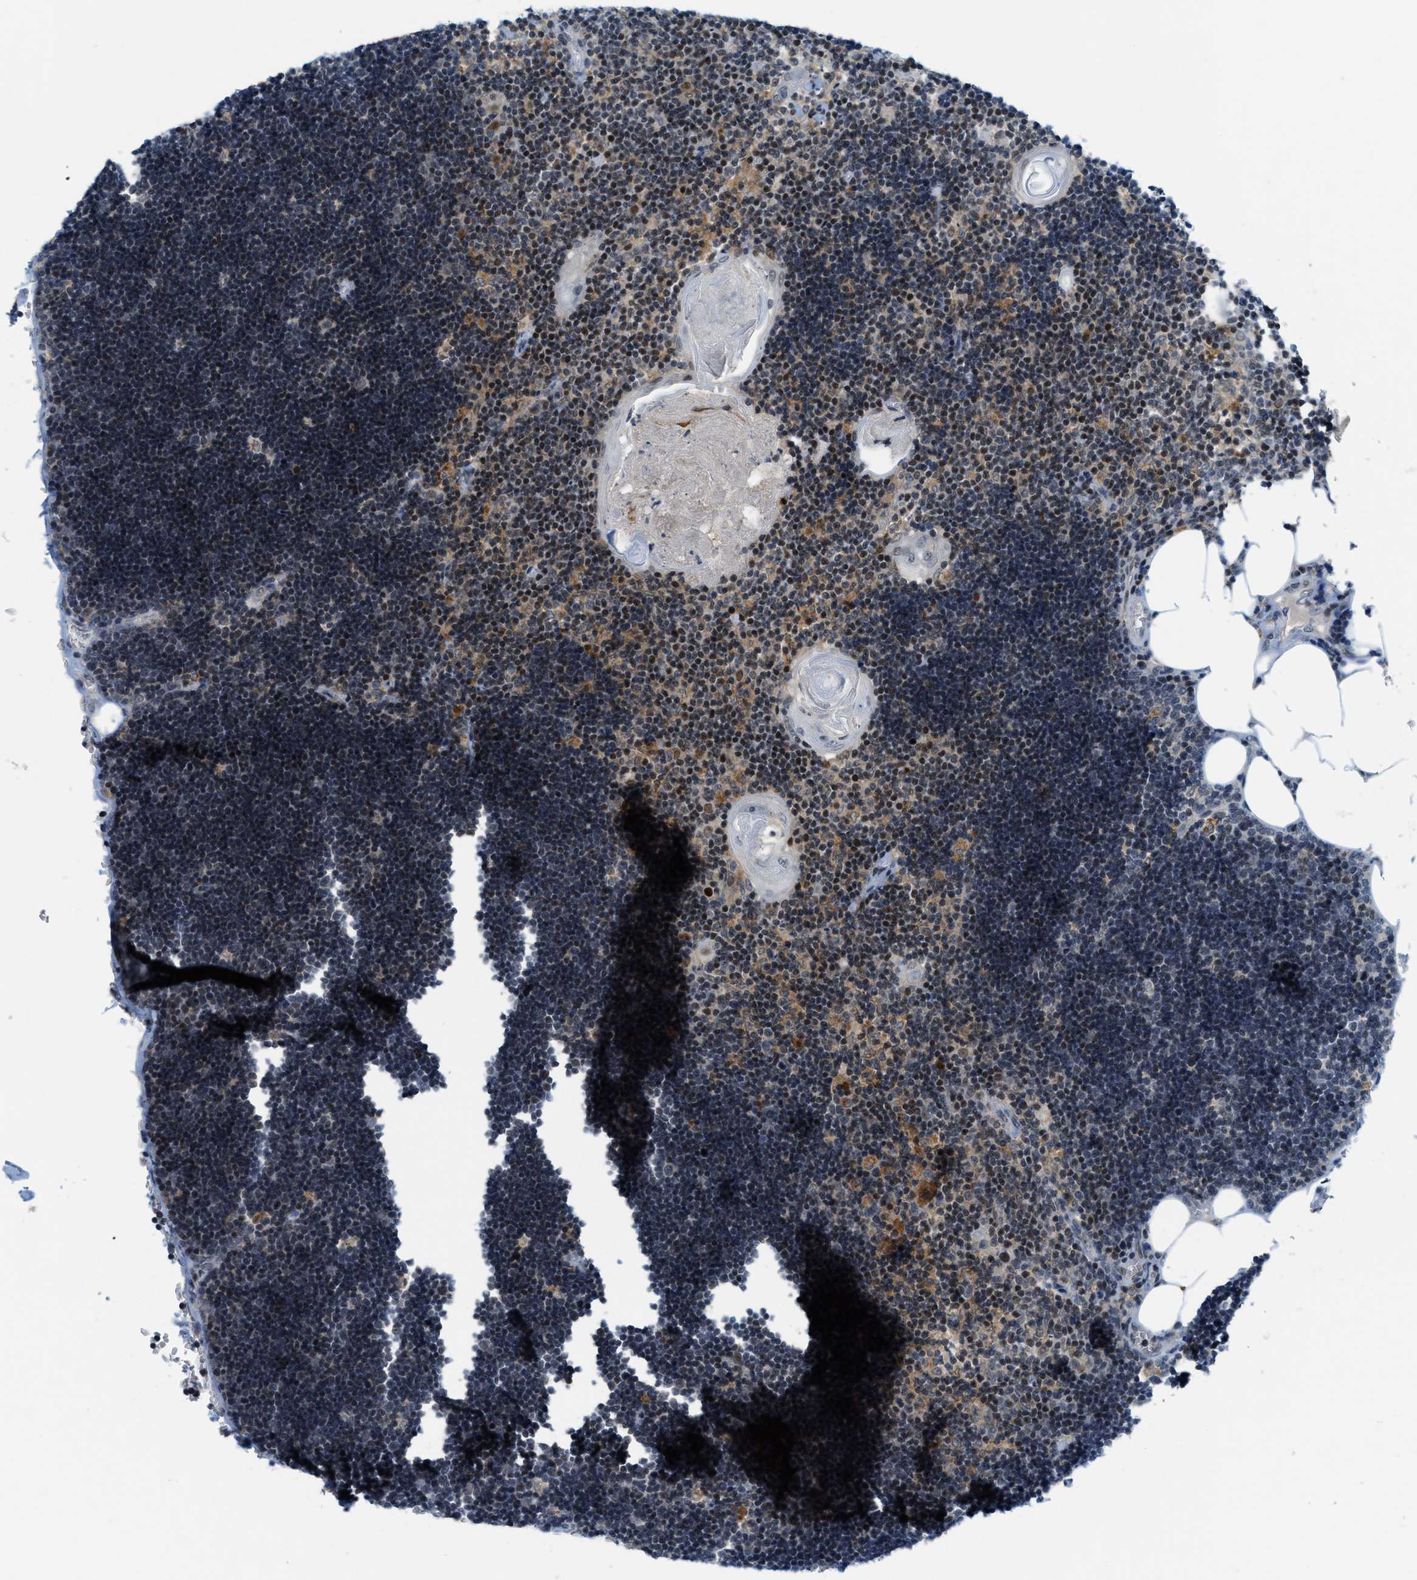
{"staining": {"intensity": "moderate", "quantity": "25%-75%", "location": "cytoplasmic/membranous"}, "tissue": "lymph node", "cell_type": "Germinal center cells", "image_type": "normal", "snomed": [{"axis": "morphology", "description": "Normal tissue, NOS"}, {"axis": "topography", "description": "Lymph node"}], "caption": "Immunohistochemical staining of unremarkable human lymph node exhibits 25%-75% levels of moderate cytoplasmic/membranous protein expression in approximately 25%-75% of germinal center cells. The protein is stained brown, and the nuclei are stained in blue (DAB (3,3'-diaminobenzidine) IHC with brightfield microscopy, high magnification).", "gene": "ING1", "patient": {"sex": "male", "age": 33}}